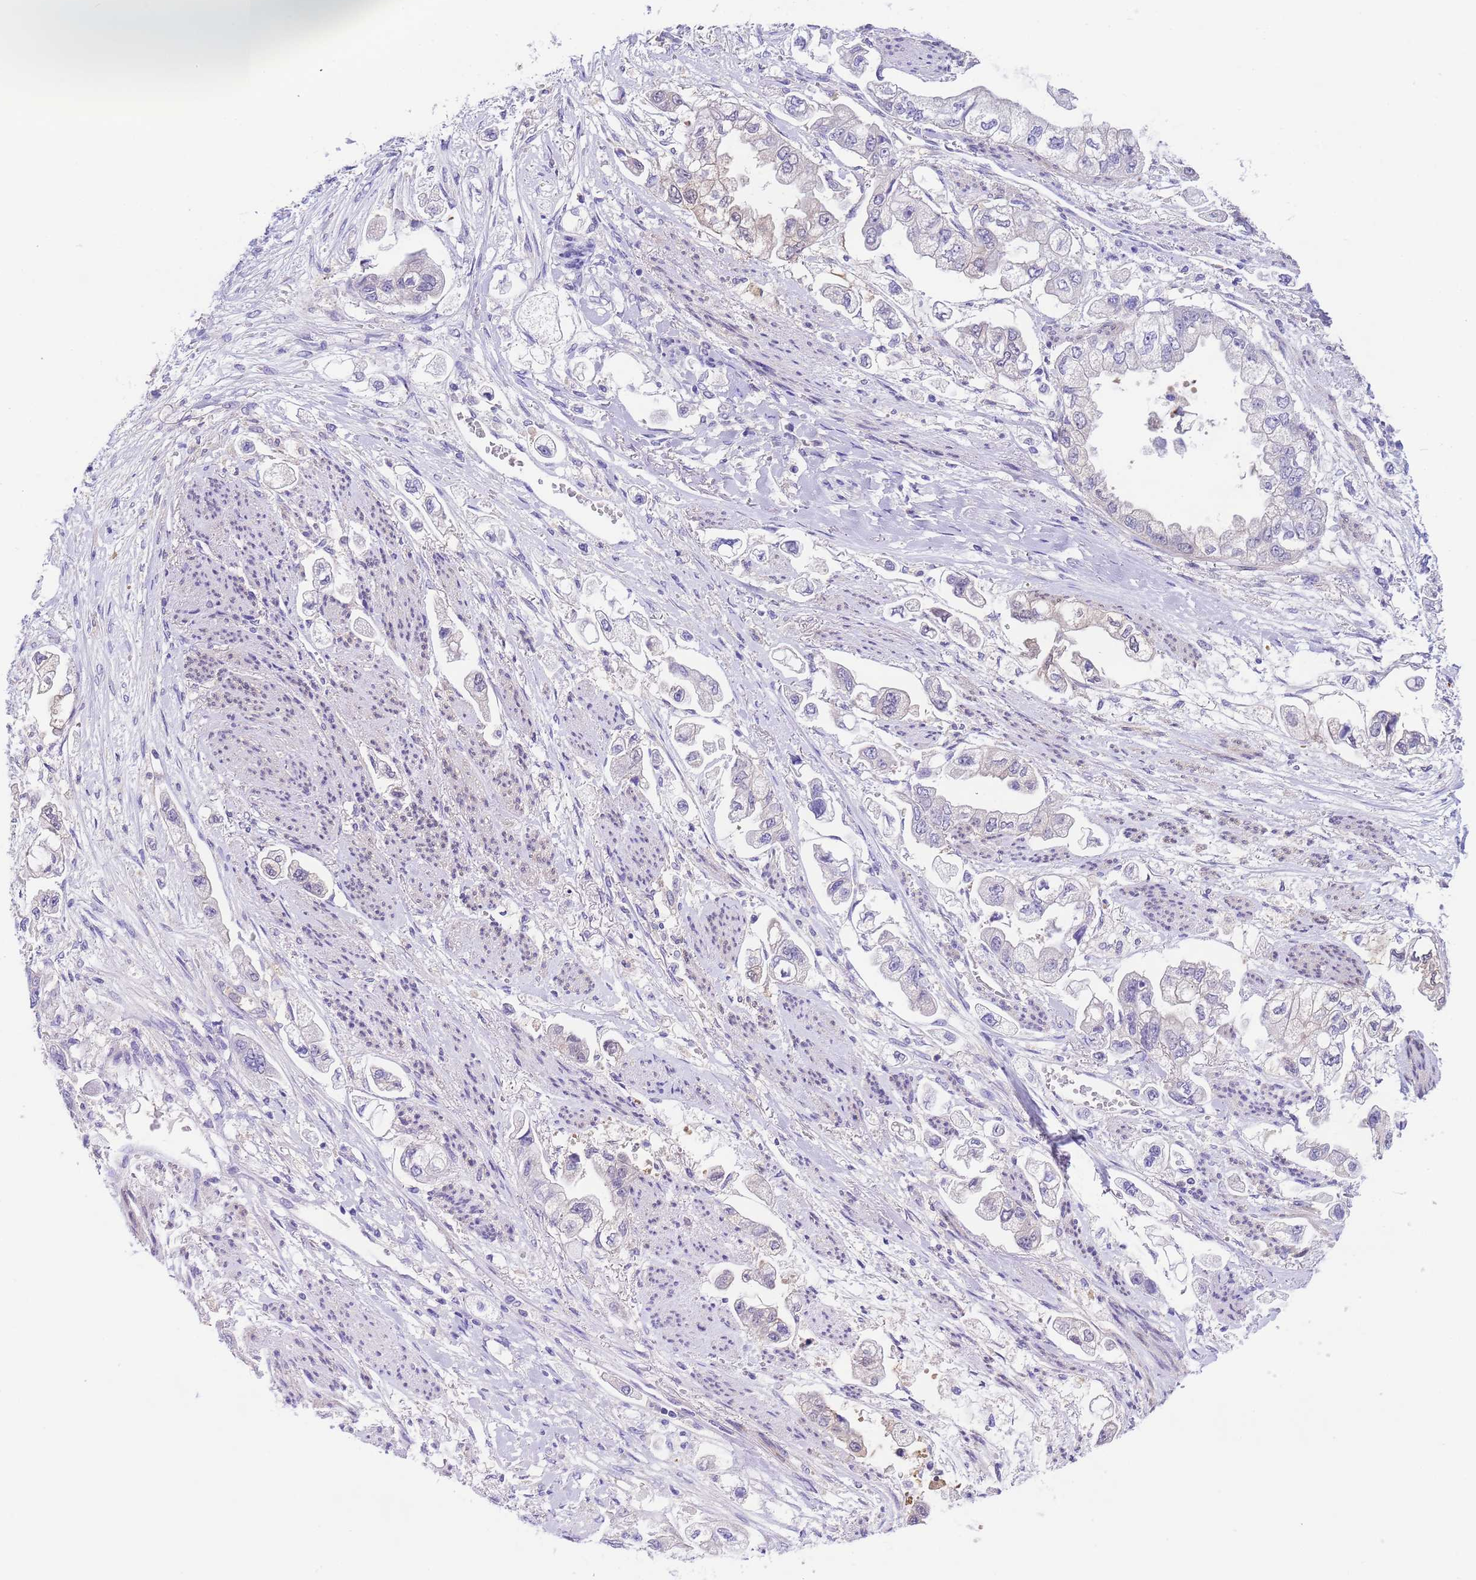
{"staining": {"intensity": "negative", "quantity": "none", "location": "none"}, "tissue": "stomach cancer", "cell_type": "Tumor cells", "image_type": "cancer", "snomed": [{"axis": "morphology", "description": "Adenocarcinoma, NOS"}, {"axis": "topography", "description": "Stomach"}], "caption": "High power microscopy photomicrograph of an immunohistochemistry (IHC) histopathology image of stomach cancer (adenocarcinoma), revealing no significant positivity in tumor cells.", "gene": "USP38", "patient": {"sex": "male", "age": 62}}